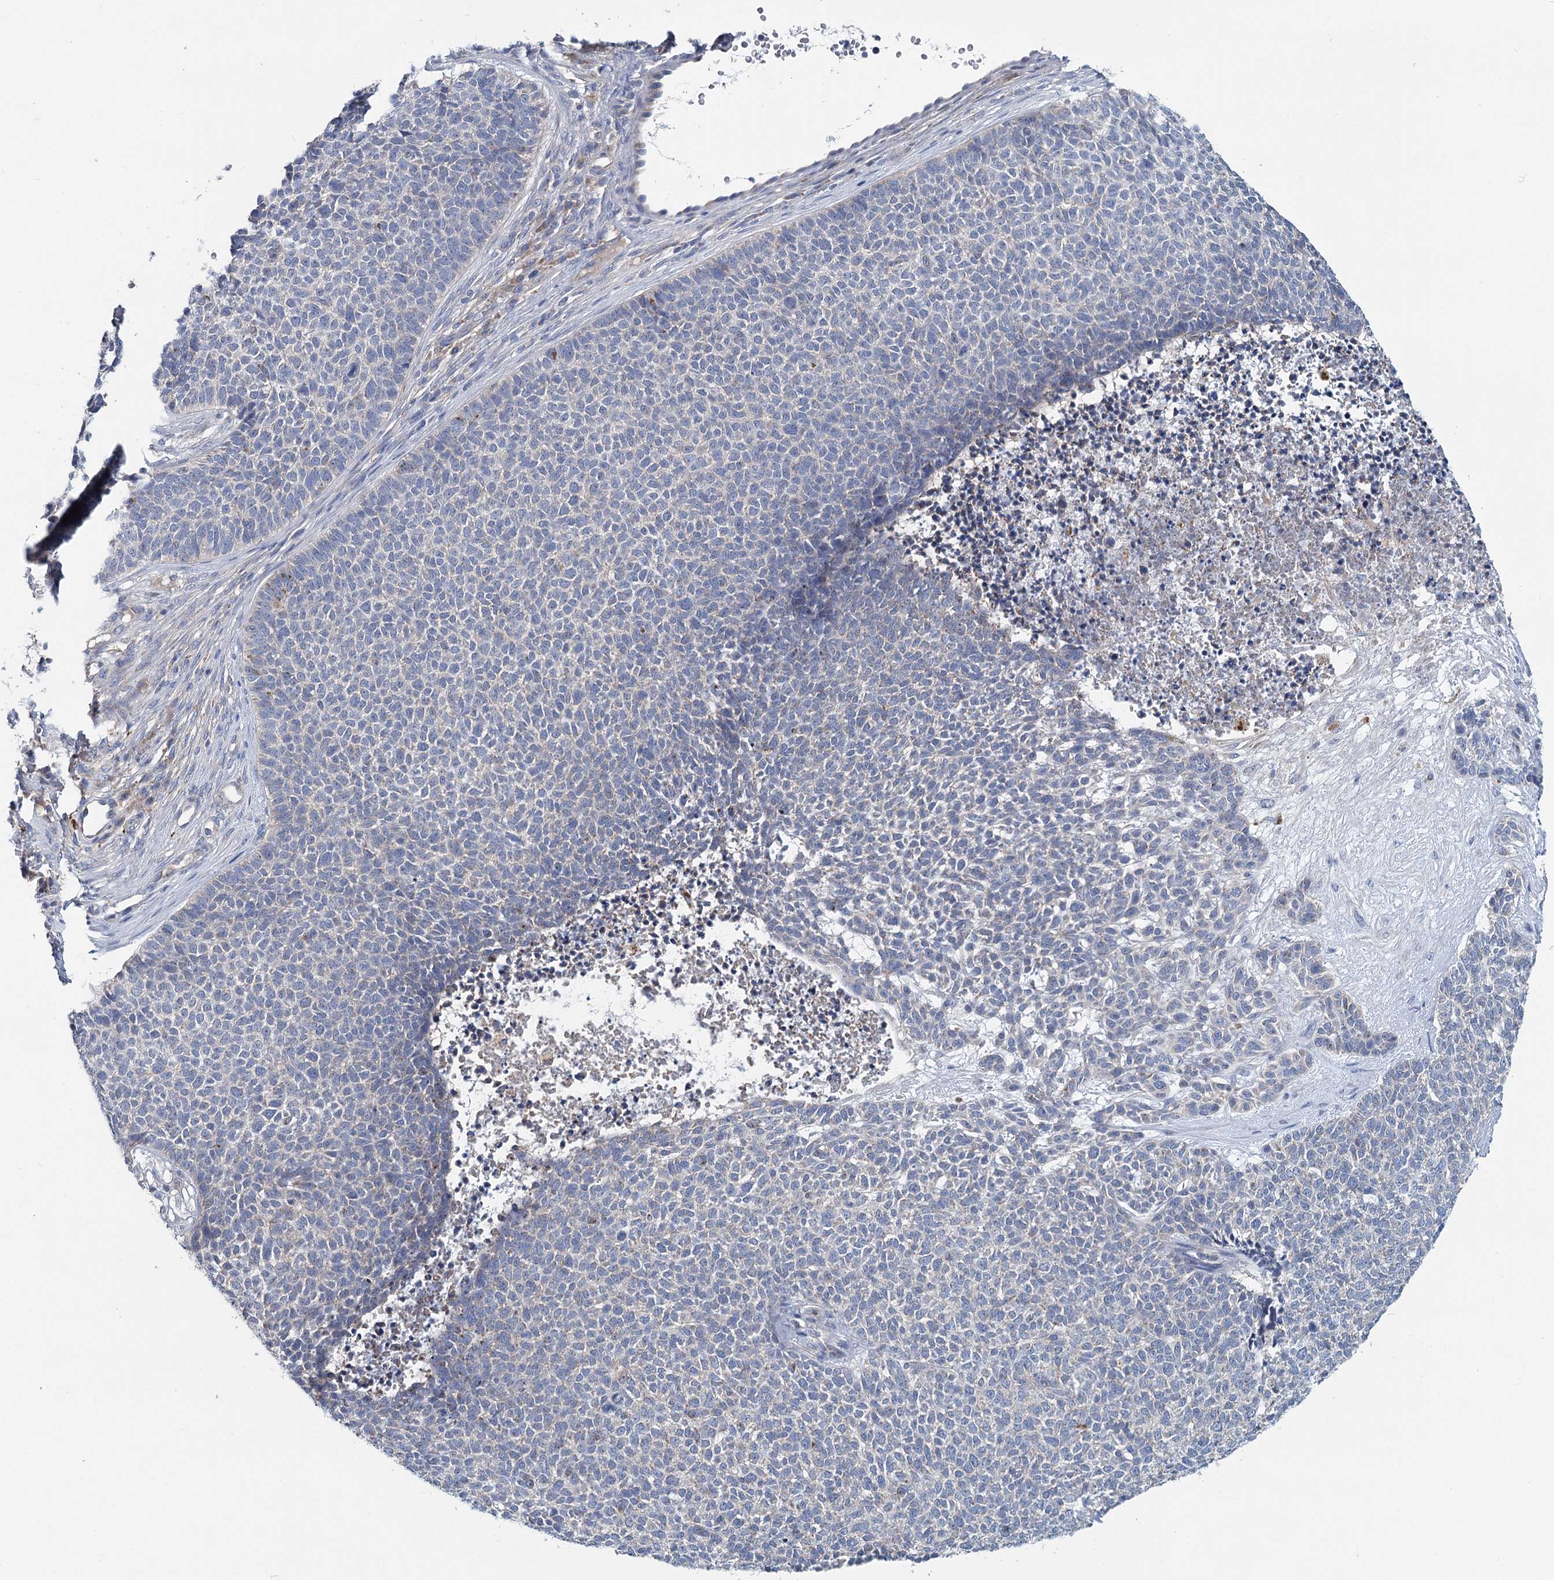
{"staining": {"intensity": "negative", "quantity": "none", "location": "none"}, "tissue": "skin cancer", "cell_type": "Tumor cells", "image_type": "cancer", "snomed": [{"axis": "morphology", "description": "Basal cell carcinoma"}, {"axis": "topography", "description": "Skin"}], "caption": "Immunohistochemical staining of human skin cancer exhibits no significant positivity in tumor cells. (Immunohistochemistry, brightfield microscopy, high magnification).", "gene": "ANKRD16", "patient": {"sex": "female", "age": 84}}